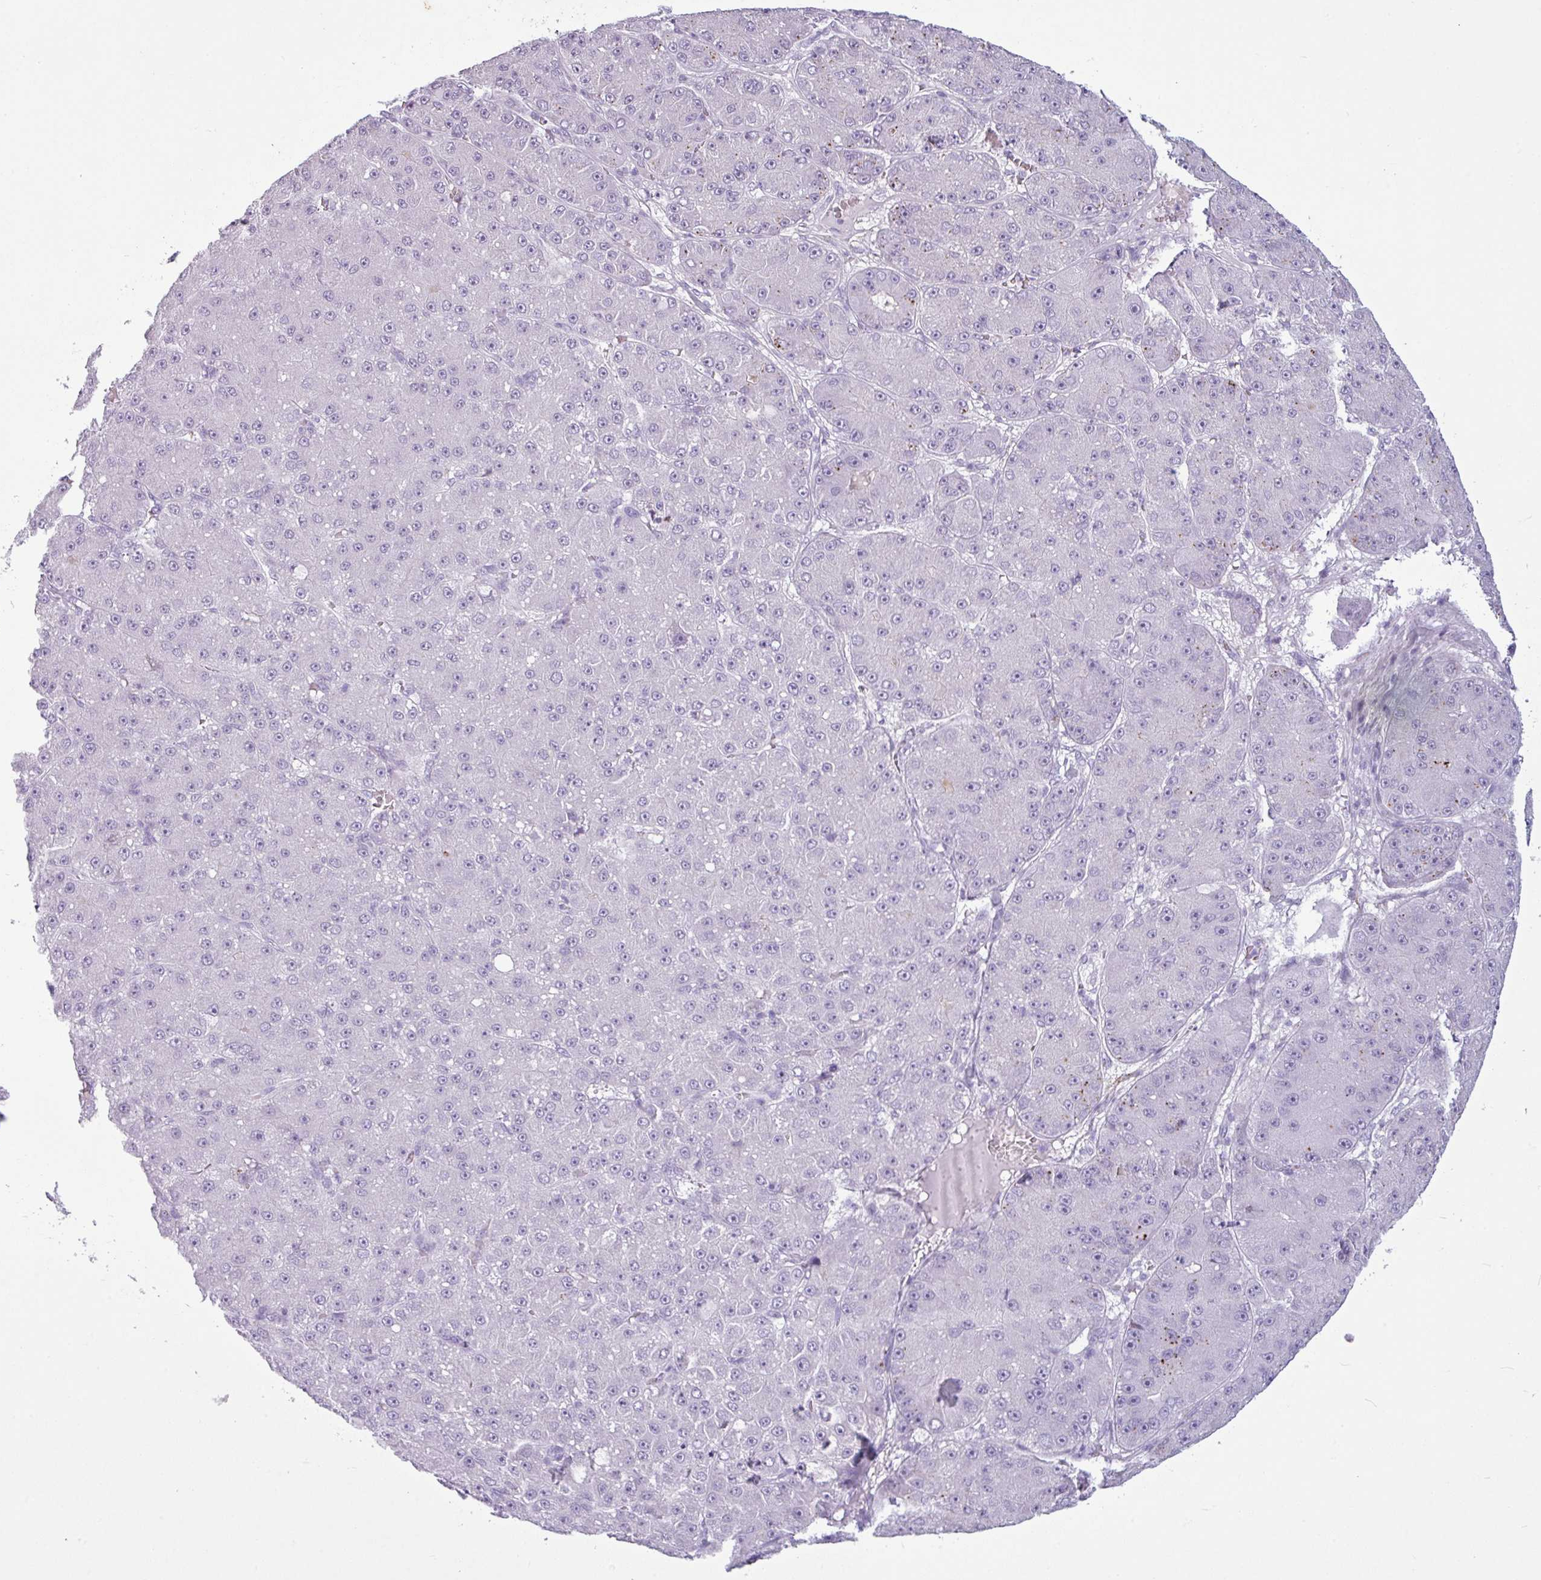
{"staining": {"intensity": "negative", "quantity": "none", "location": "none"}, "tissue": "liver cancer", "cell_type": "Tumor cells", "image_type": "cancer", "snomed": [{"axis": "morphology", "description": "Carcinoma, Hepatocellular, NOS"}, {"axis": "topography", "description": "Liver"}], "caption": "The image displays no significant staining in tumor cells of liver hepatocellular carcinoma. (DAB (3,3'-diaminobenzidine) IHC visualized using brightfield microscopy, high magnification).", "gene": "AMY1B", "patient": {"sex": "male", "age": 67}}